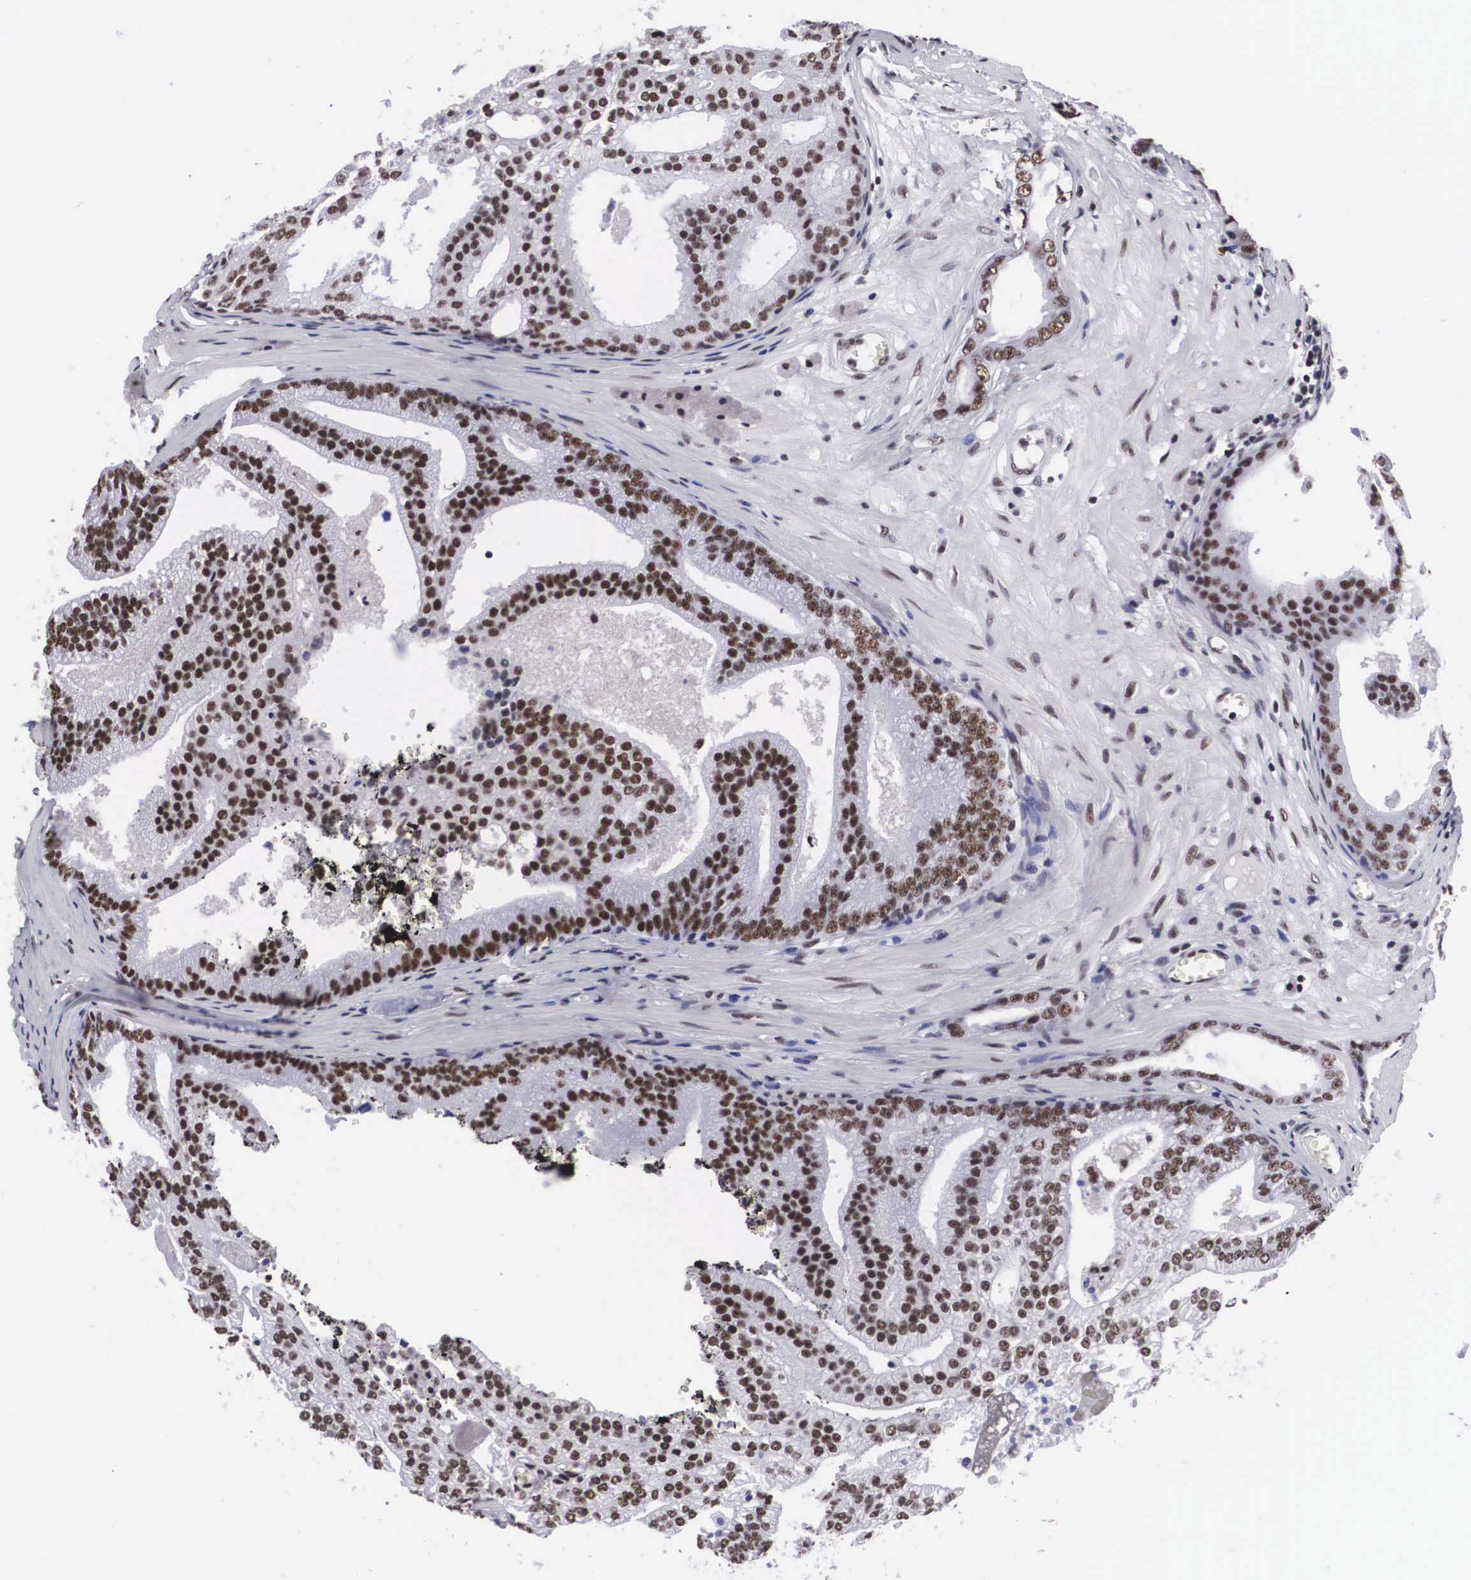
{"staining": {"intensity": "moderate", "quantity": ">75%", "location": "nuclear"}, "tissue": "prostate cancer", "cell_type": "Tumor cells", "image_type": "cancer", "snomed": [{"axis": "morphology", "description": "Adenocarcinoma, High grade"}, {"axis": "topography", "description": "Prostate"}], "caption": "Adenocarcinoma (high-grade) (prostate) was stained to show a protein in brown. There is medium levels of moderate nuclear expression in about >75% of tumor cells. (Brightfield microscopy of DAB IHC at high magnification).", "gene": "SF3A1", "patient": {"sex": "male", "age": 56}}